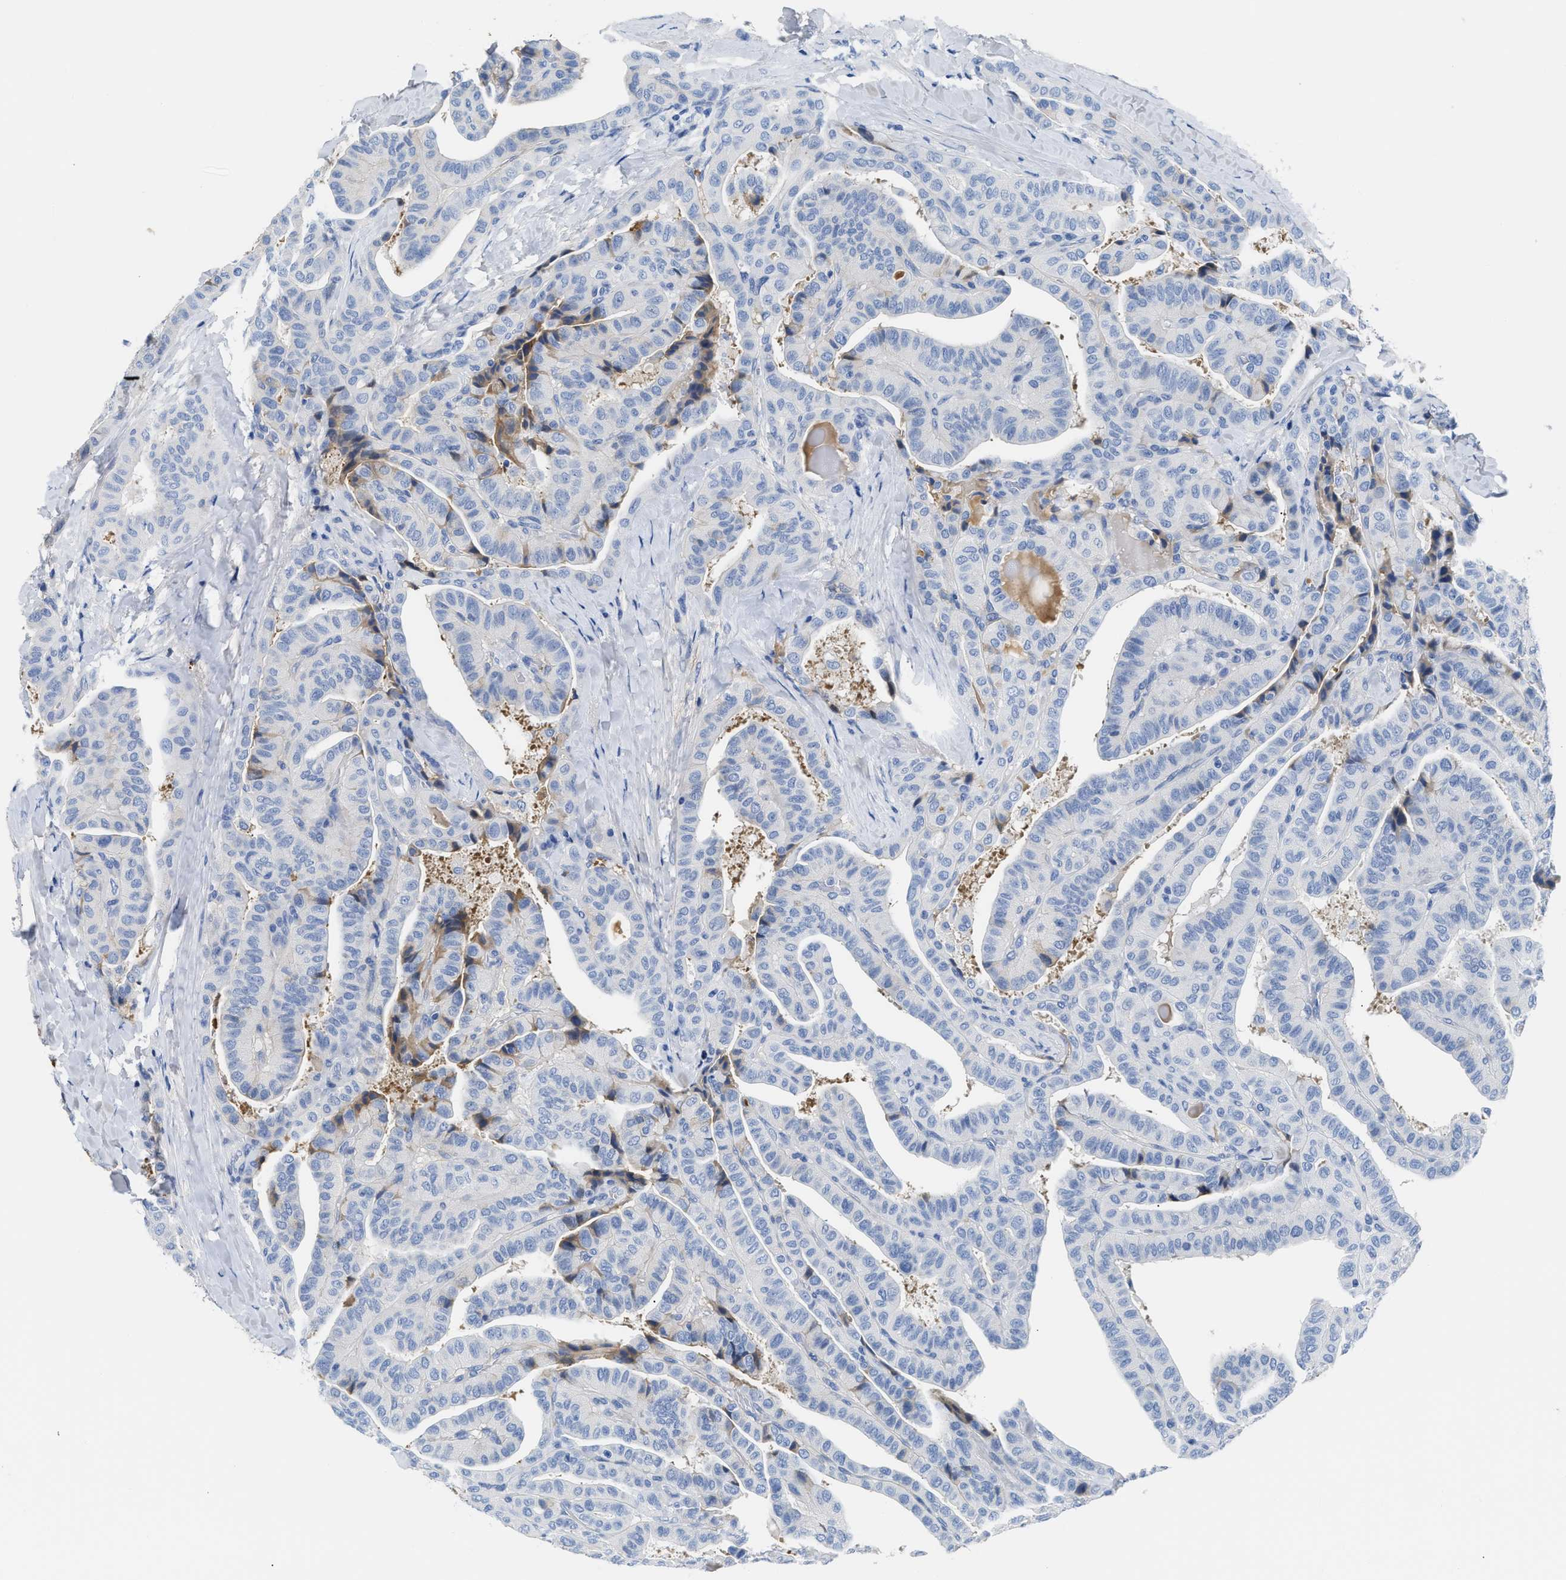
{"staining": {"intensity": "negative", "quantity": "none", "location": "none"}, "tissue": "thyroid cancer", "cell_type": "Tumor cells", "image_type": "cancer", "snomed": [{"axis": "morphology", "description": "Papillary adenocarcinoma, NOS"}, {"axis": "topography", "description": "Thyroid gland"}], "caption": "Thyroid papillary adenocarcinoma was stained to show a protein in brown. There is no significant staining in tumor cells. (Immunohistochemistry (ihc), brightfield microscopy, high magnification).", "gene": "GC", "patient": {"sex": "male", "age": 77}}